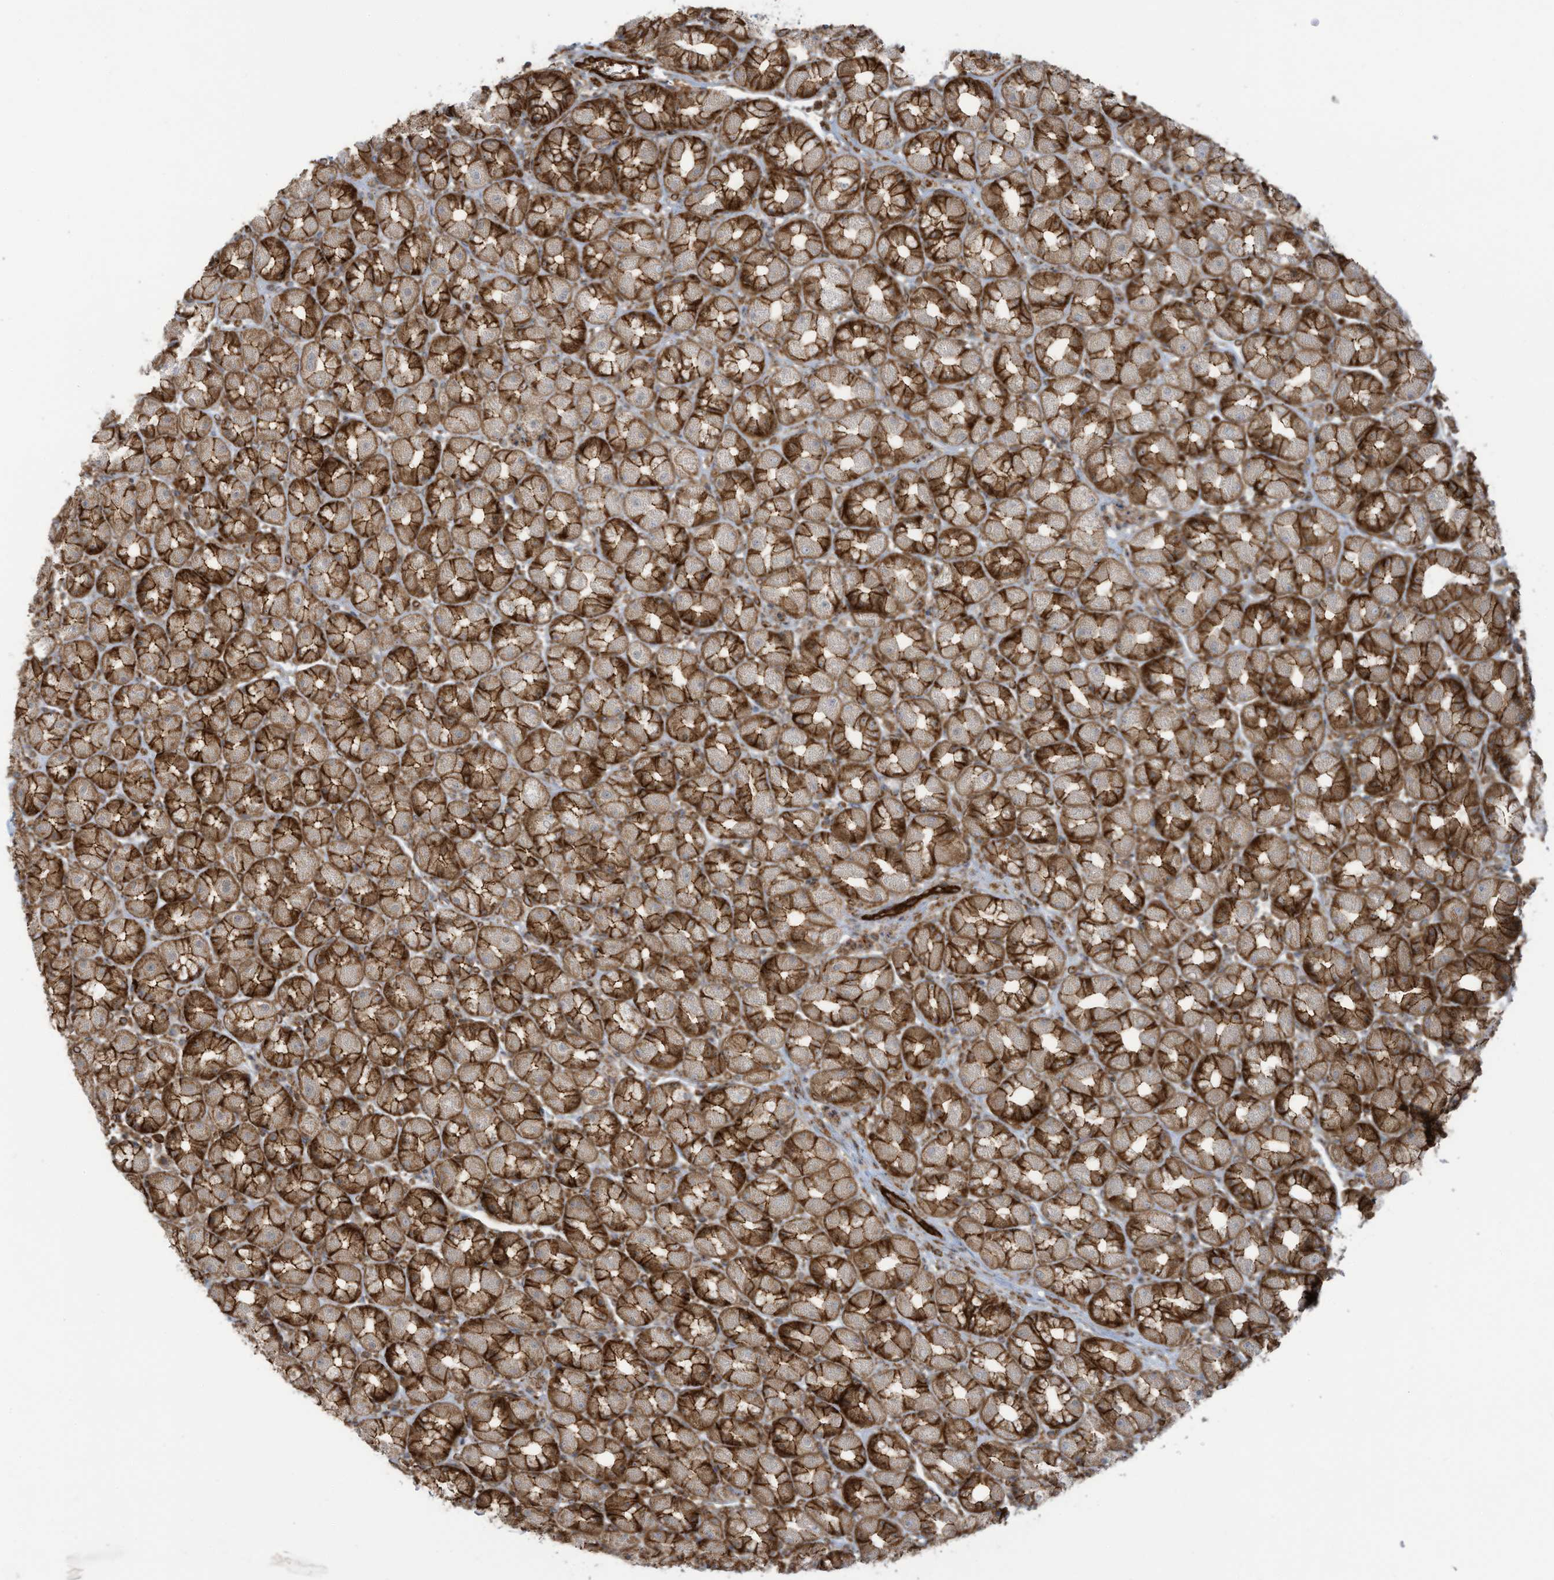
{"staining": {"intensity": "strong", "quantity": ">75%", "location": "cytoplasmic/membranous"}, "tissue": "stomach", "cell_type": "Glandular cells", "image_type": "normal", "snomed": [{"axis": "morphology", "description": "Normal tissue, NOS"}, {"axis": "topography", "description": "Stomach, upper"}], "caption": "Human stomach stained for a protein (brown) shows strong cytoplasmic/membranous positive expression in about >75% of glandular cells.", "gene": "SLC9A2", "patient": {"sex": "male", "age": 68}}